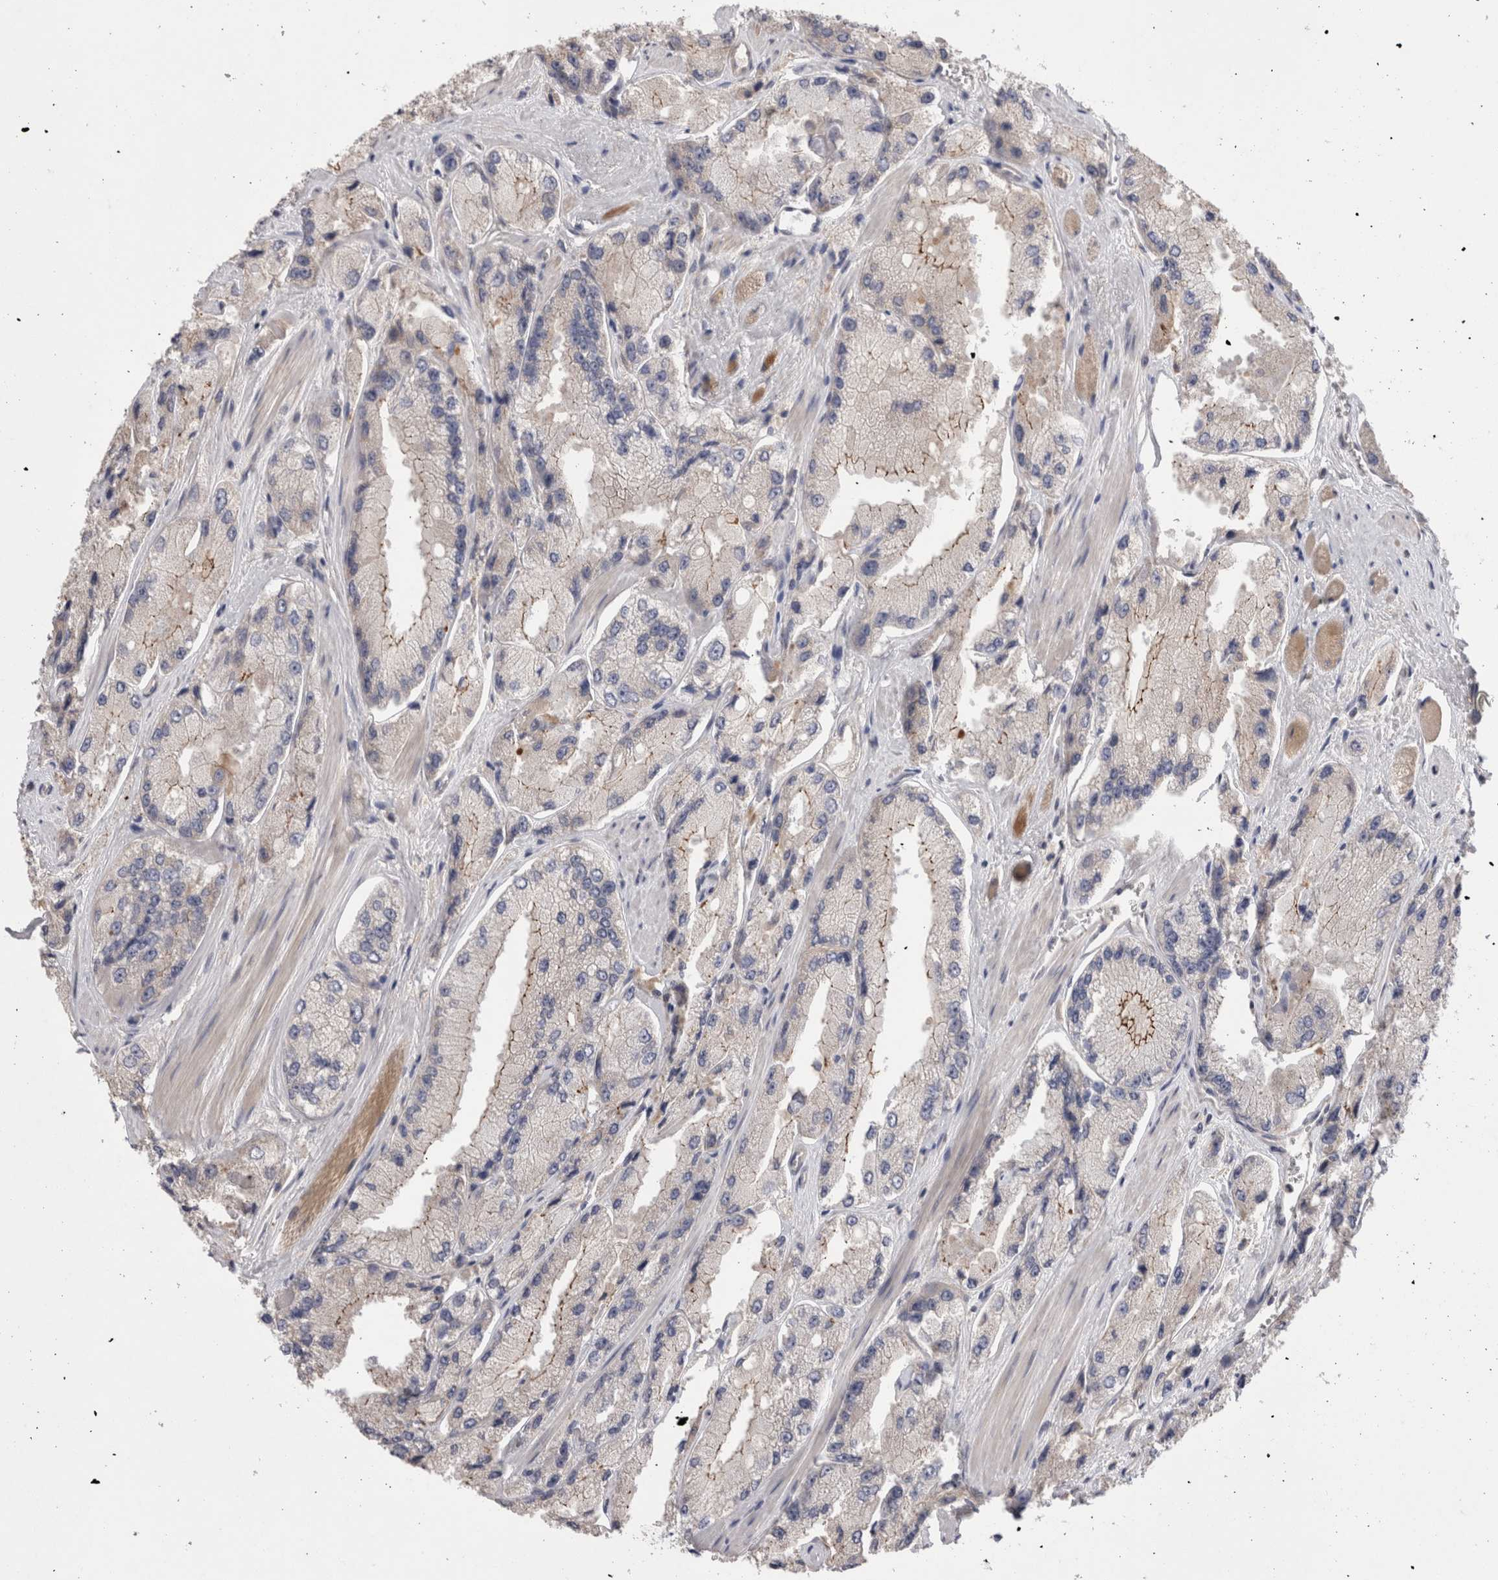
{"staining": {"intensity": "moderate", "quantity": "<25%", "location": "cytoplasmic/membranous"}, "tissue": "prostate cancer", "cell_type": "Tumor cells", "image_type": "cancer", "snomed": [{"axis": "morphology", "description": "Adenocarcinoma, High grade"}, {"axis": "topography", "description": "Prostate"}], "caption": "This is a histology image of immunohistochemistry staining of prostate cancer, which shows moderate positivity in the cytoplasmic/membranous of tumor cells.", "gene": "OTOR", "patient": {"sex": "male", "age": 58}}